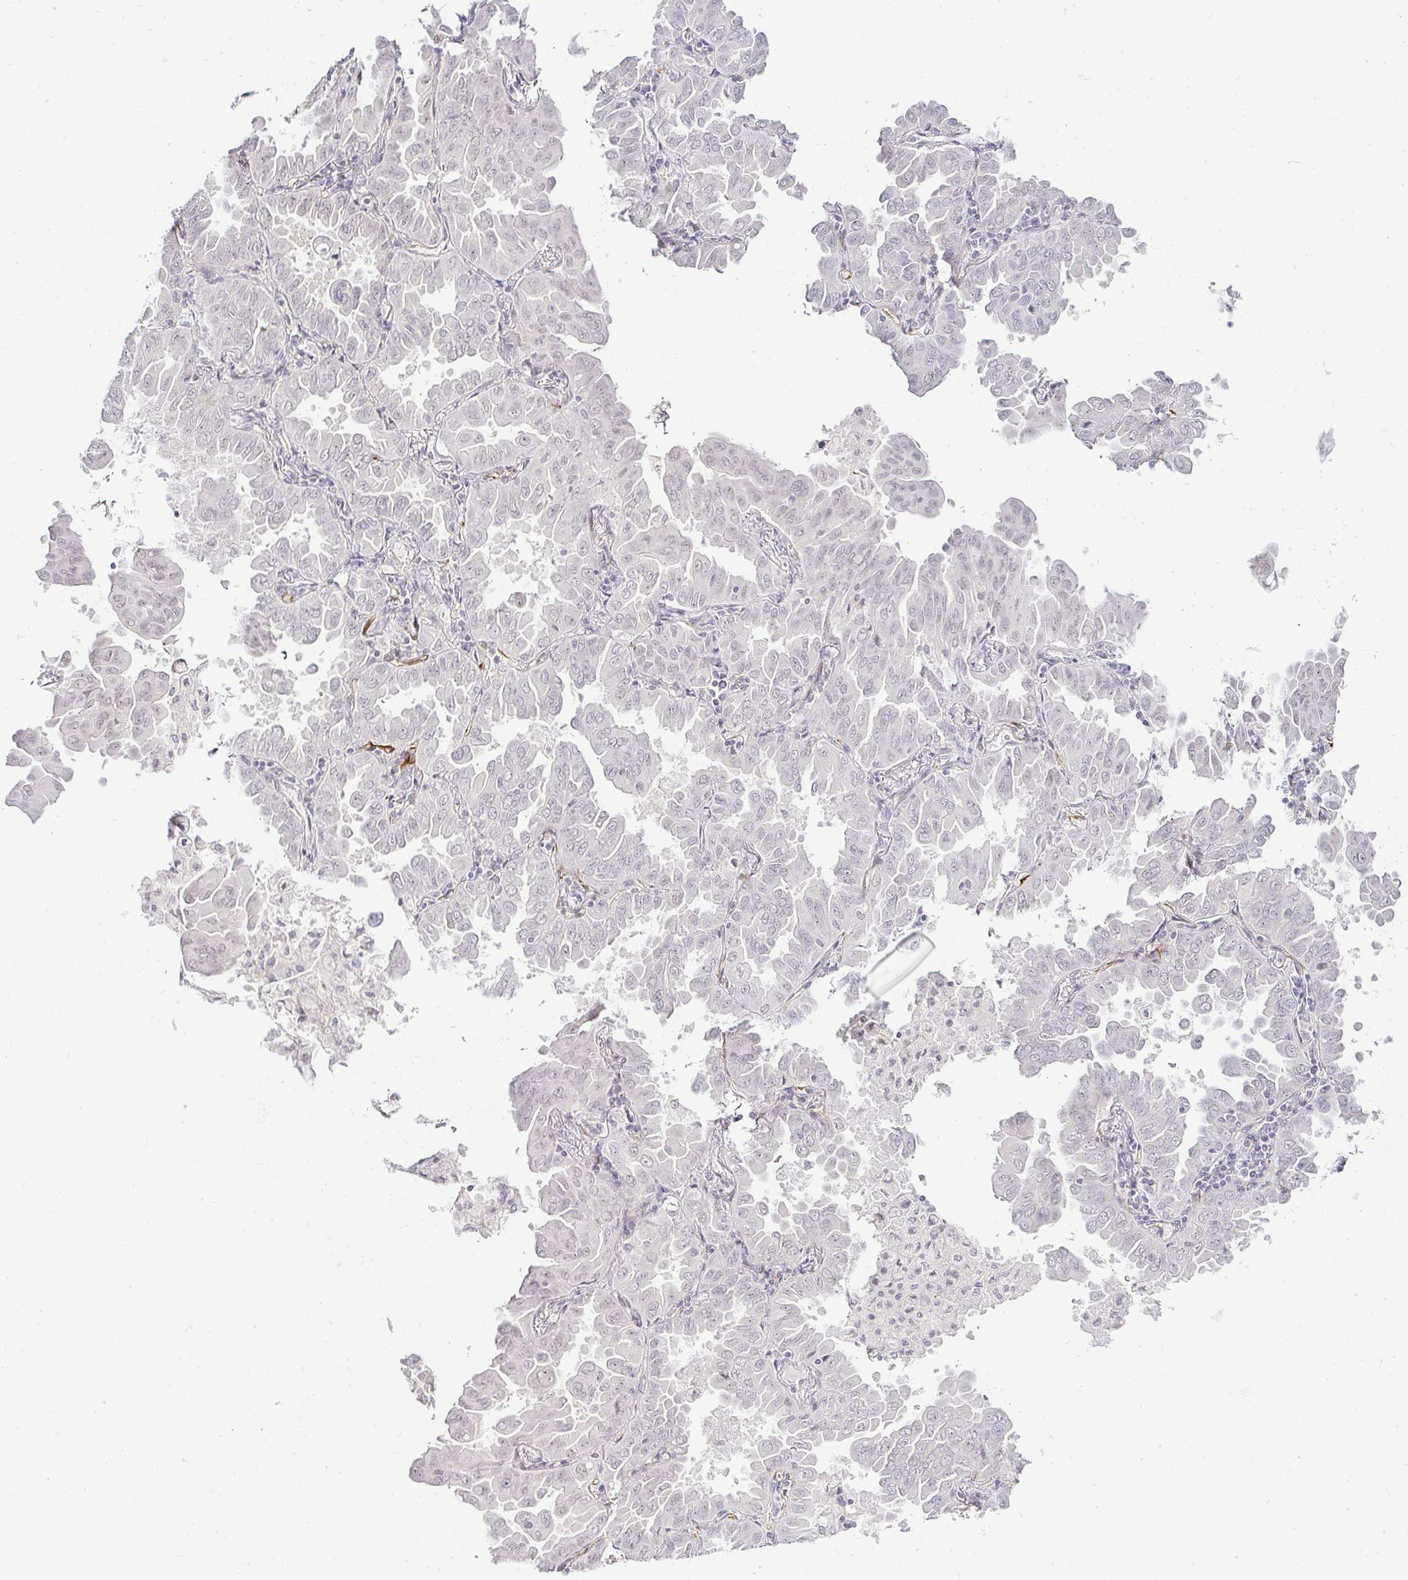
{"staining": {"intensity": "negative", "quantity": "none", "location": "none"}, "tissue": "lung cancer", "cell_type": "Tumor cells", "image_type": "cancer", "snomed": [{"axis": "morphology", "description": "Adenocarcinoma, NOS"}, {"axis": "topography", "description": "Lung"}], "caption": "DAB immunohistochemical staining of lung cancer demonstrates no significant expression in tumor cells.", "gene": "ACAN", "patient": {"sex": "male", "age": 64}}